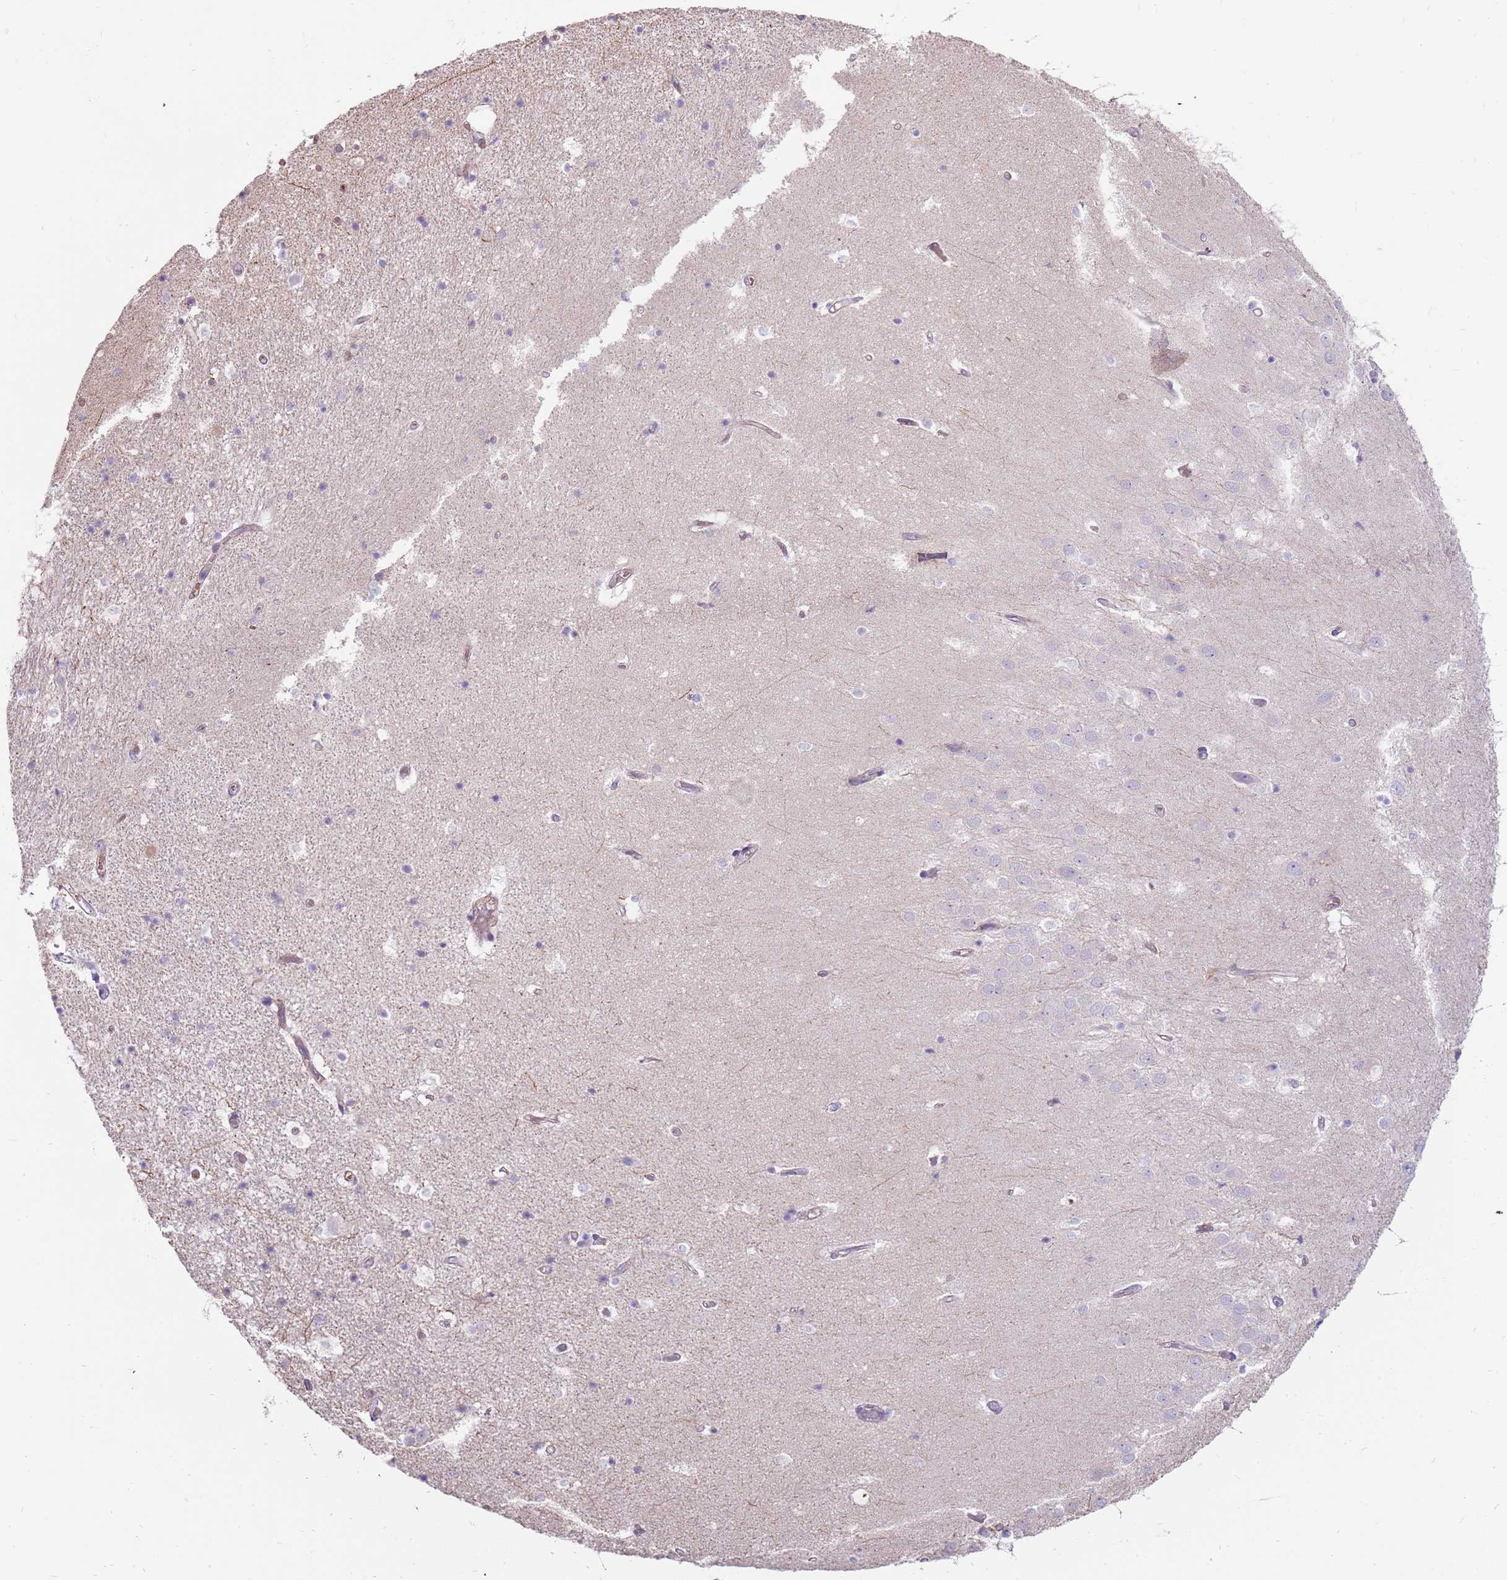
{"staining": {"intensity": "negative", "quantity": "none", "location": "none"}, "tissue": "hippocampus", "cell_type": "Glial cells", "image_type": "normal", "snomed": [{"axis": "morphology", "description": "Normal tissue, NOS"}, {"axis": "topography", "description": "Hippocampus"}], "caption": "An IHC photomicrograph of unremarkable hippocampus is shown. There is no staining in glial cells of hippocampus. Nuclei are stained in blue.", "gene": "MCUB", "patient": {"sex": "female", "age": 52}}